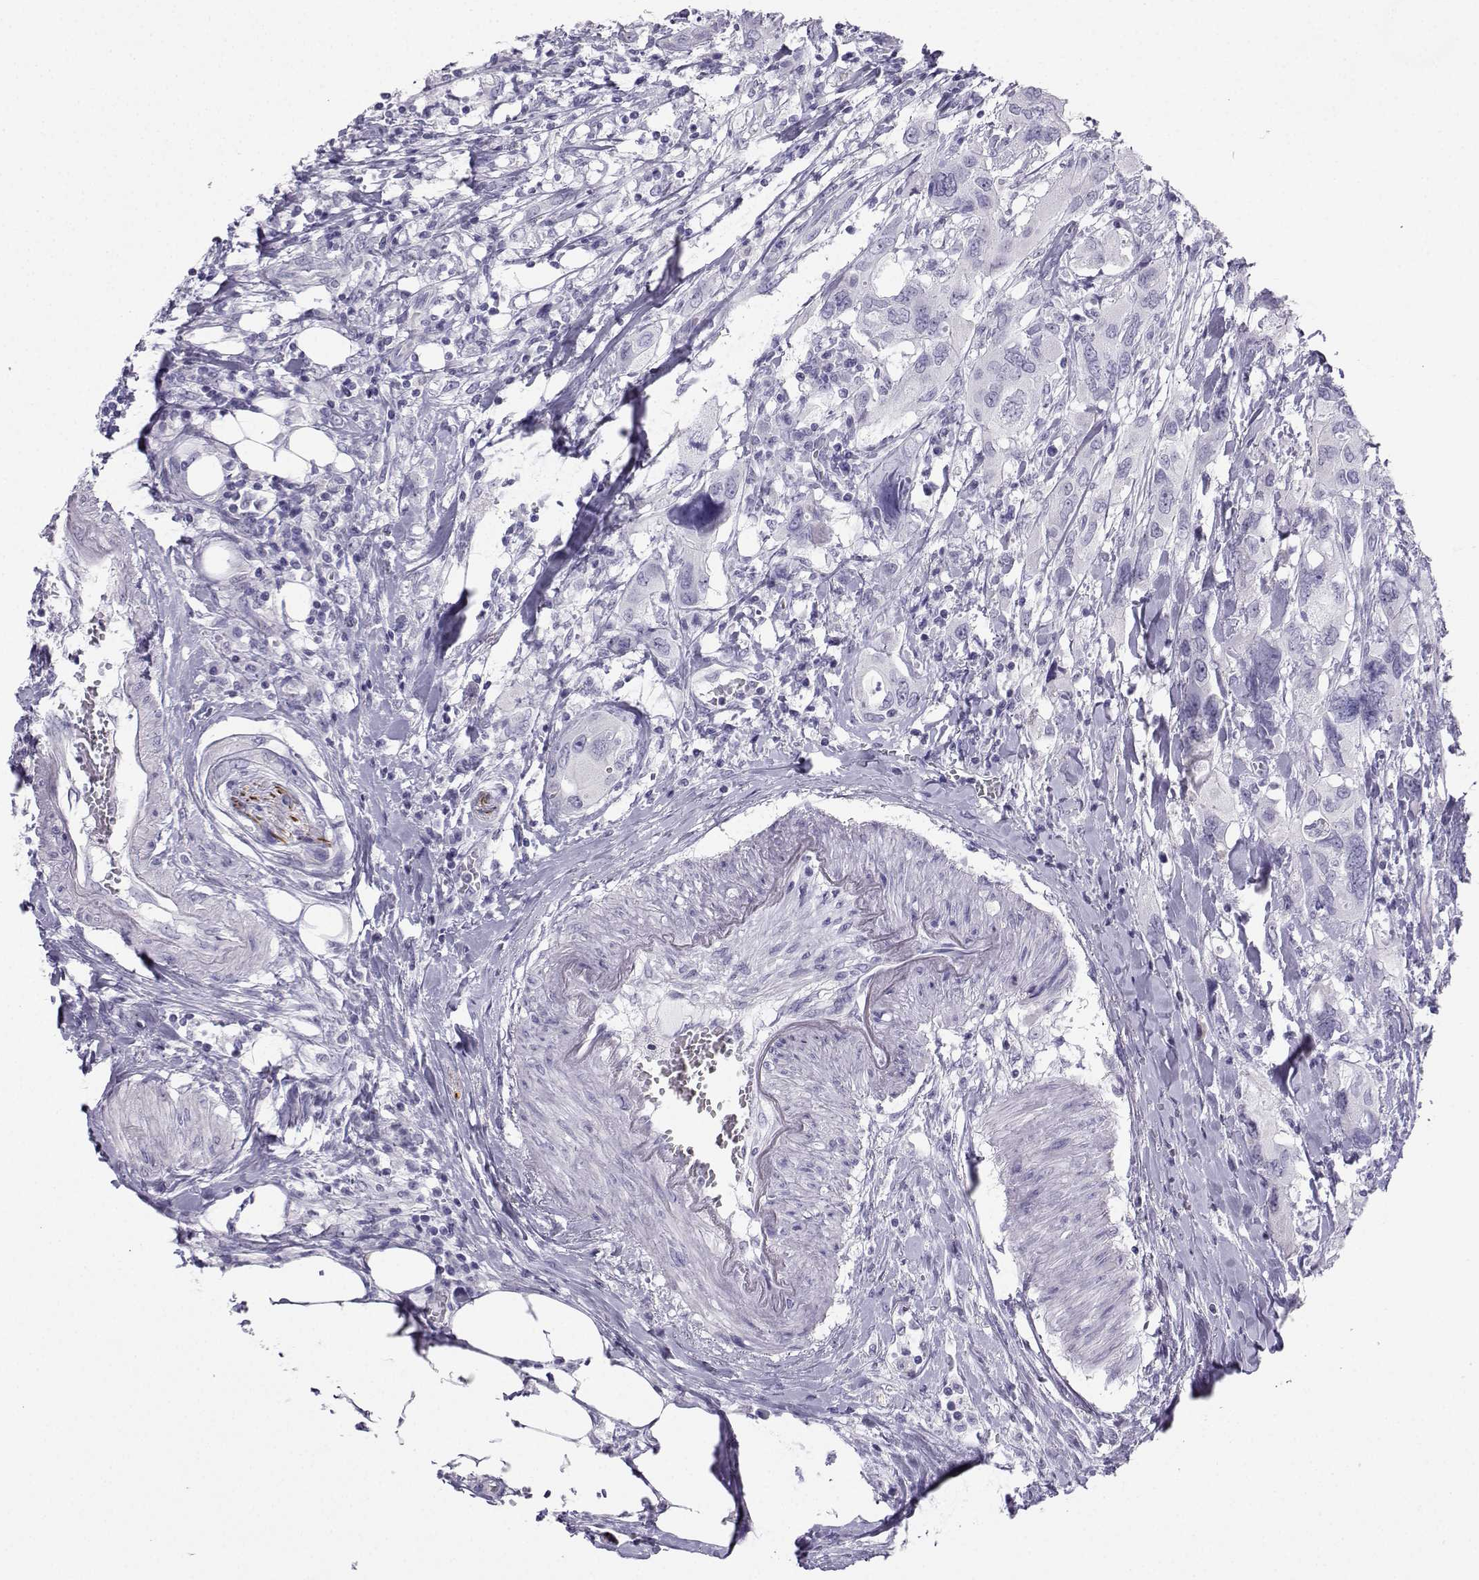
{"staining": {"intensity": "negative", "quantity": "none", "location": "none"}, "tissue": "urothelial cancer", "cell_type": "Tumor cells", "image_type": "cancer", "snomed": [{"axis": "morphology", "description": "Urothelial carcinoma, NOS"}, {"axis": "morphology", "description": "Urothelial carcinoma, High grade"}, {"axis": "topography", "description": "Urinary bladder"}], "caption": "The histopathology image reveals no staining of tumor cells in urothelial cancer.", "gene": "NEFL", "patient": {"sex": "male", "age": 63}}